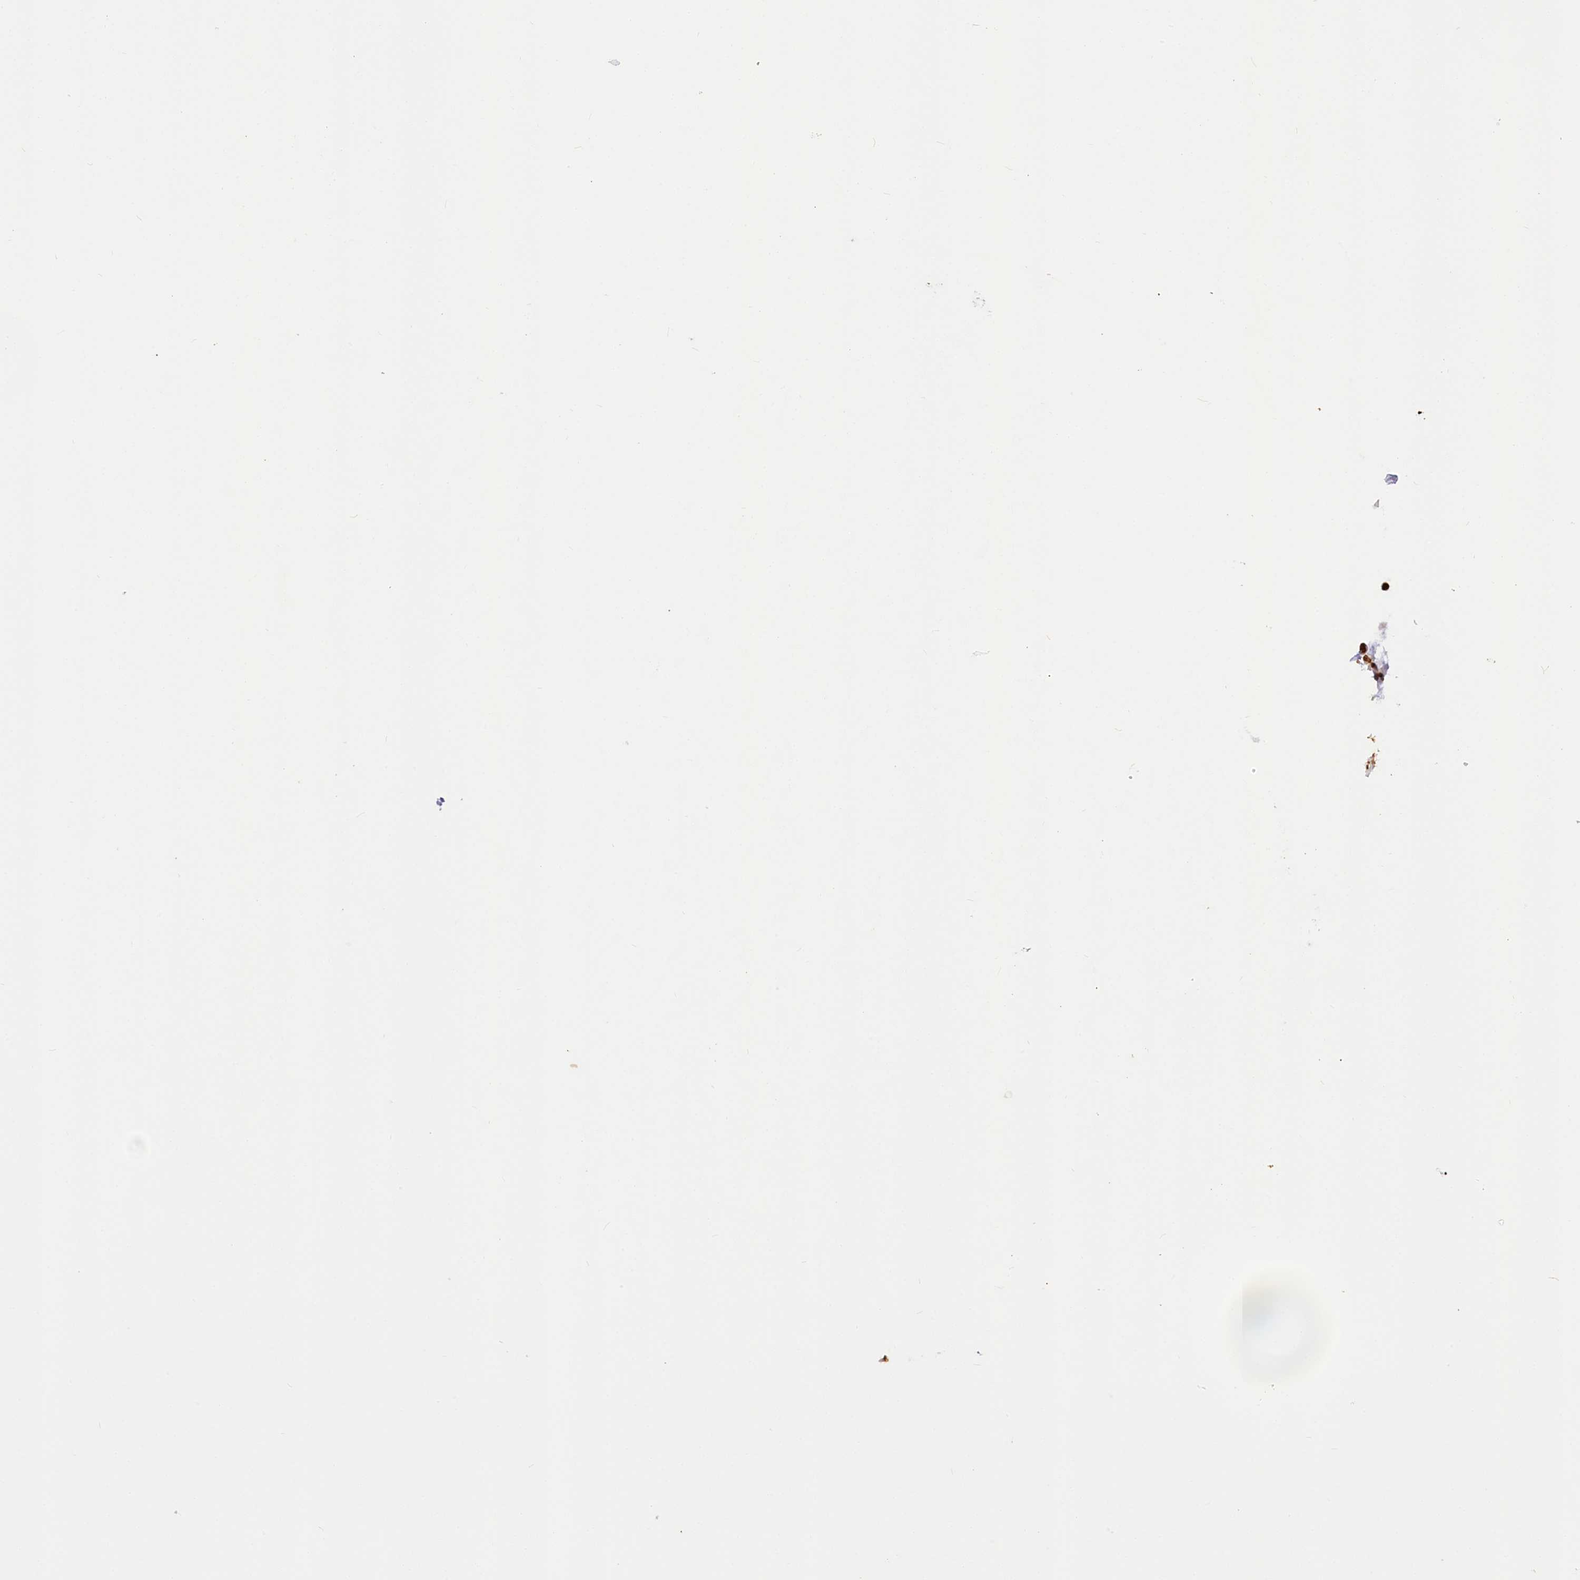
{"staining": {"intensity": "moderate", "quantity": ">75%", "location": "nuclear"}, "tissue": "oral mucosa", "cell_type": "Squamous epithelial cells", "image_type": "normal", "snomed": [{"axis": "morphology", "description": "Normal tissue, NOS"}, {"axis": "topography", "description": "Oral tissue"}], "caption": "Moderate nuclear positivity is identified in approximately >75% of squamous epithelial cells in unremarkable oral mucosa. (IHC, brightfield microscopy, high magnification).", "gene": "FAM13A", "patient": {"sex": "male", "age": 13}}